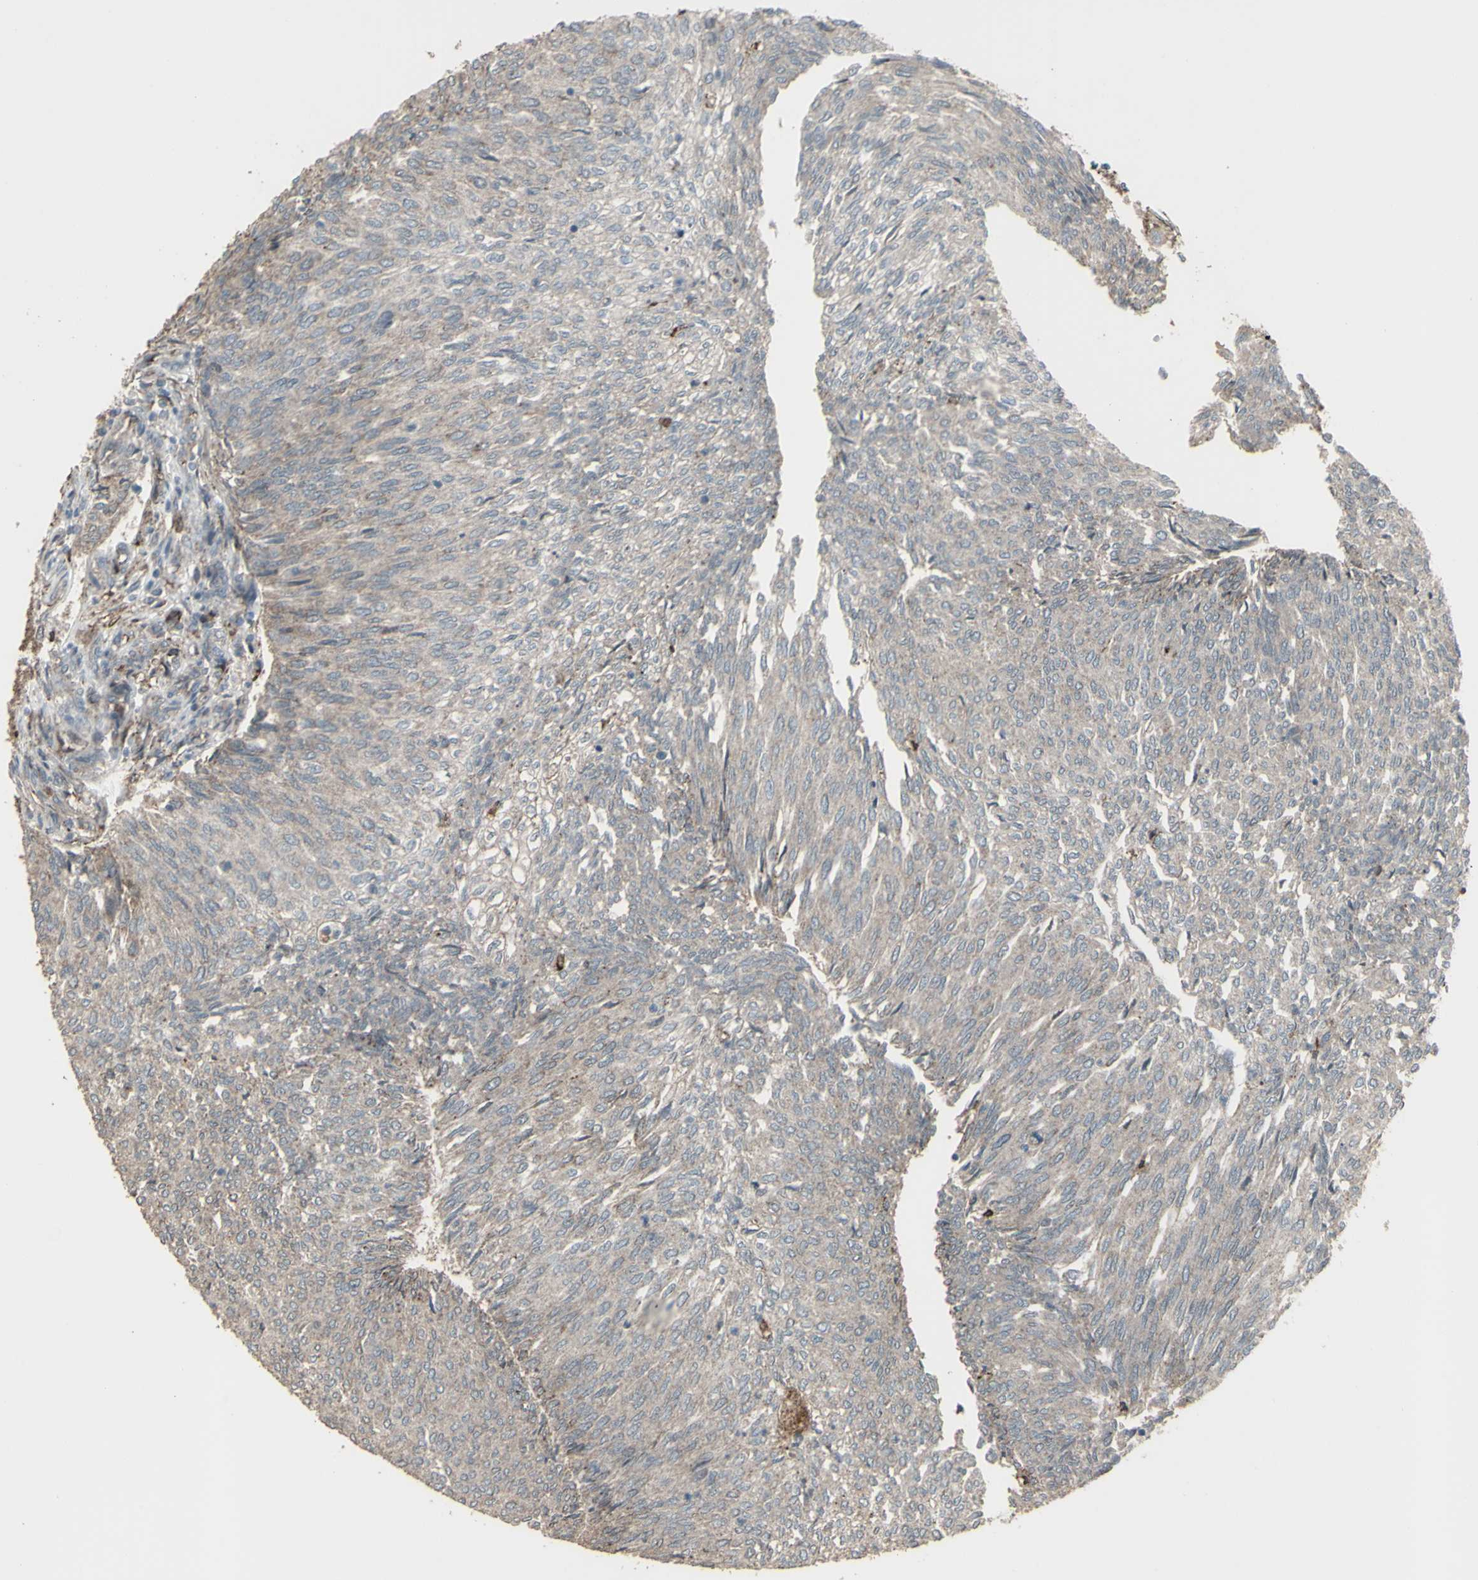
{"staining": {"intensity": "weak", "quantity": ">75%", "location": "cytoplasmic/membranous"}, "tissue": "urothelial cancer", "cell_type": "Tumor cells", "image_type": "cancer", "snomed": [{"axis": "morphology", "description": "Urothelial carcinoma, Low grade"}, {"axis": "topography", "description": "Urinary bladder"}], "caption": "A low amount of weak cytoplasmic/membranous staining is seen in approximately >75% of tumor cells in urothelial cancer tissue.", "gene": "SMO", "patient": {"sex": "female", "age": 79}}